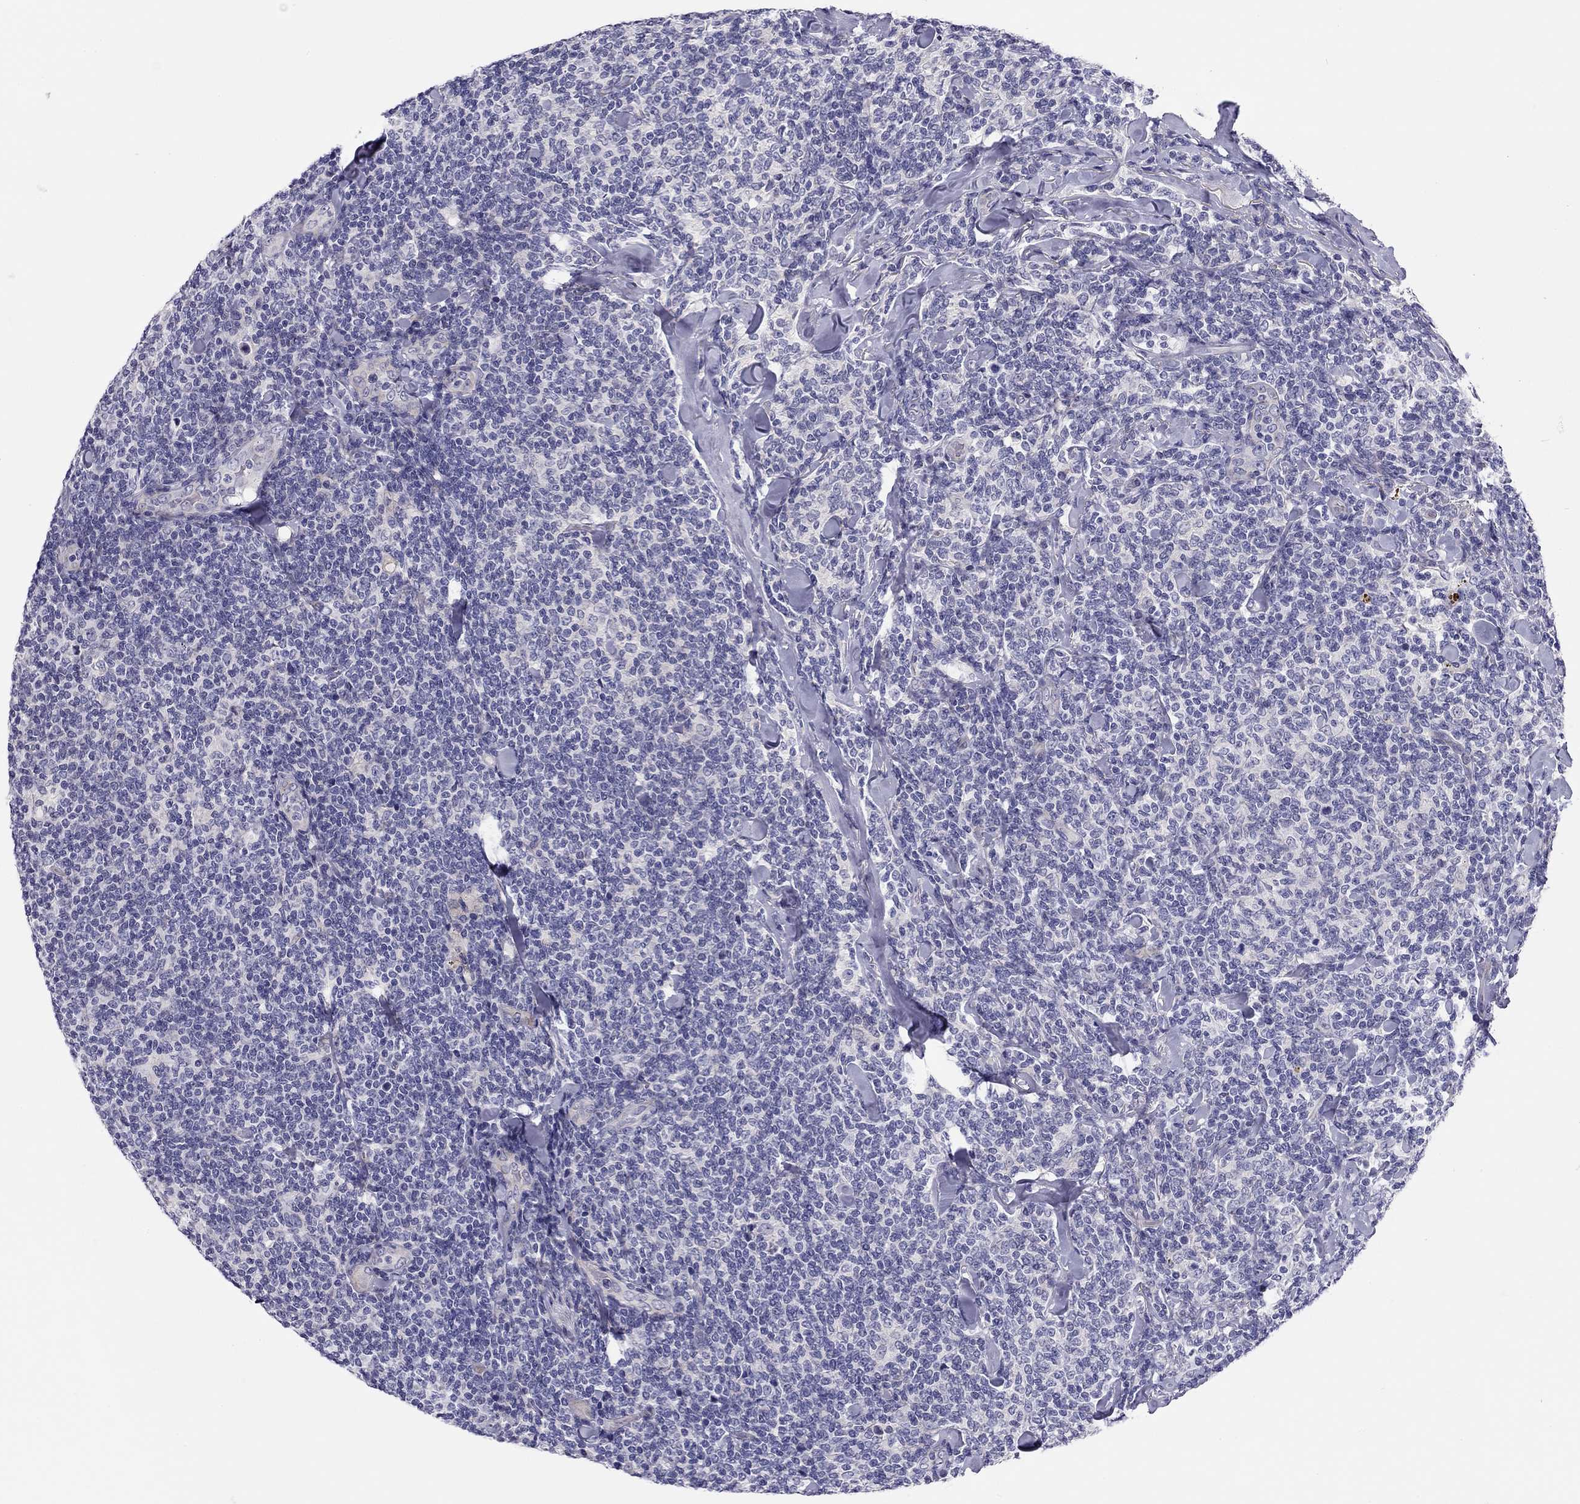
{"staining": {"intensity": "negative", "quantity": "none", "location": "none"}, "tissue": "lymphoma", "cell_type": "Tumor cells", "image_type": "cancer", "snomed": [{"axis": "morphology", "description": "Malignant lymphoma, non-Hodgkin's type, Low grade"}, {"axis": "topography", "description": "Lymph node"}], "caption": "This is an immunohistochemistry micrograph of malignant lymphoma, non-Hodgkin's type (low-grade). There is no expression in tumor cells.", "gene": "SCARB1", "patient": {"sex": "female", "age": 56}}